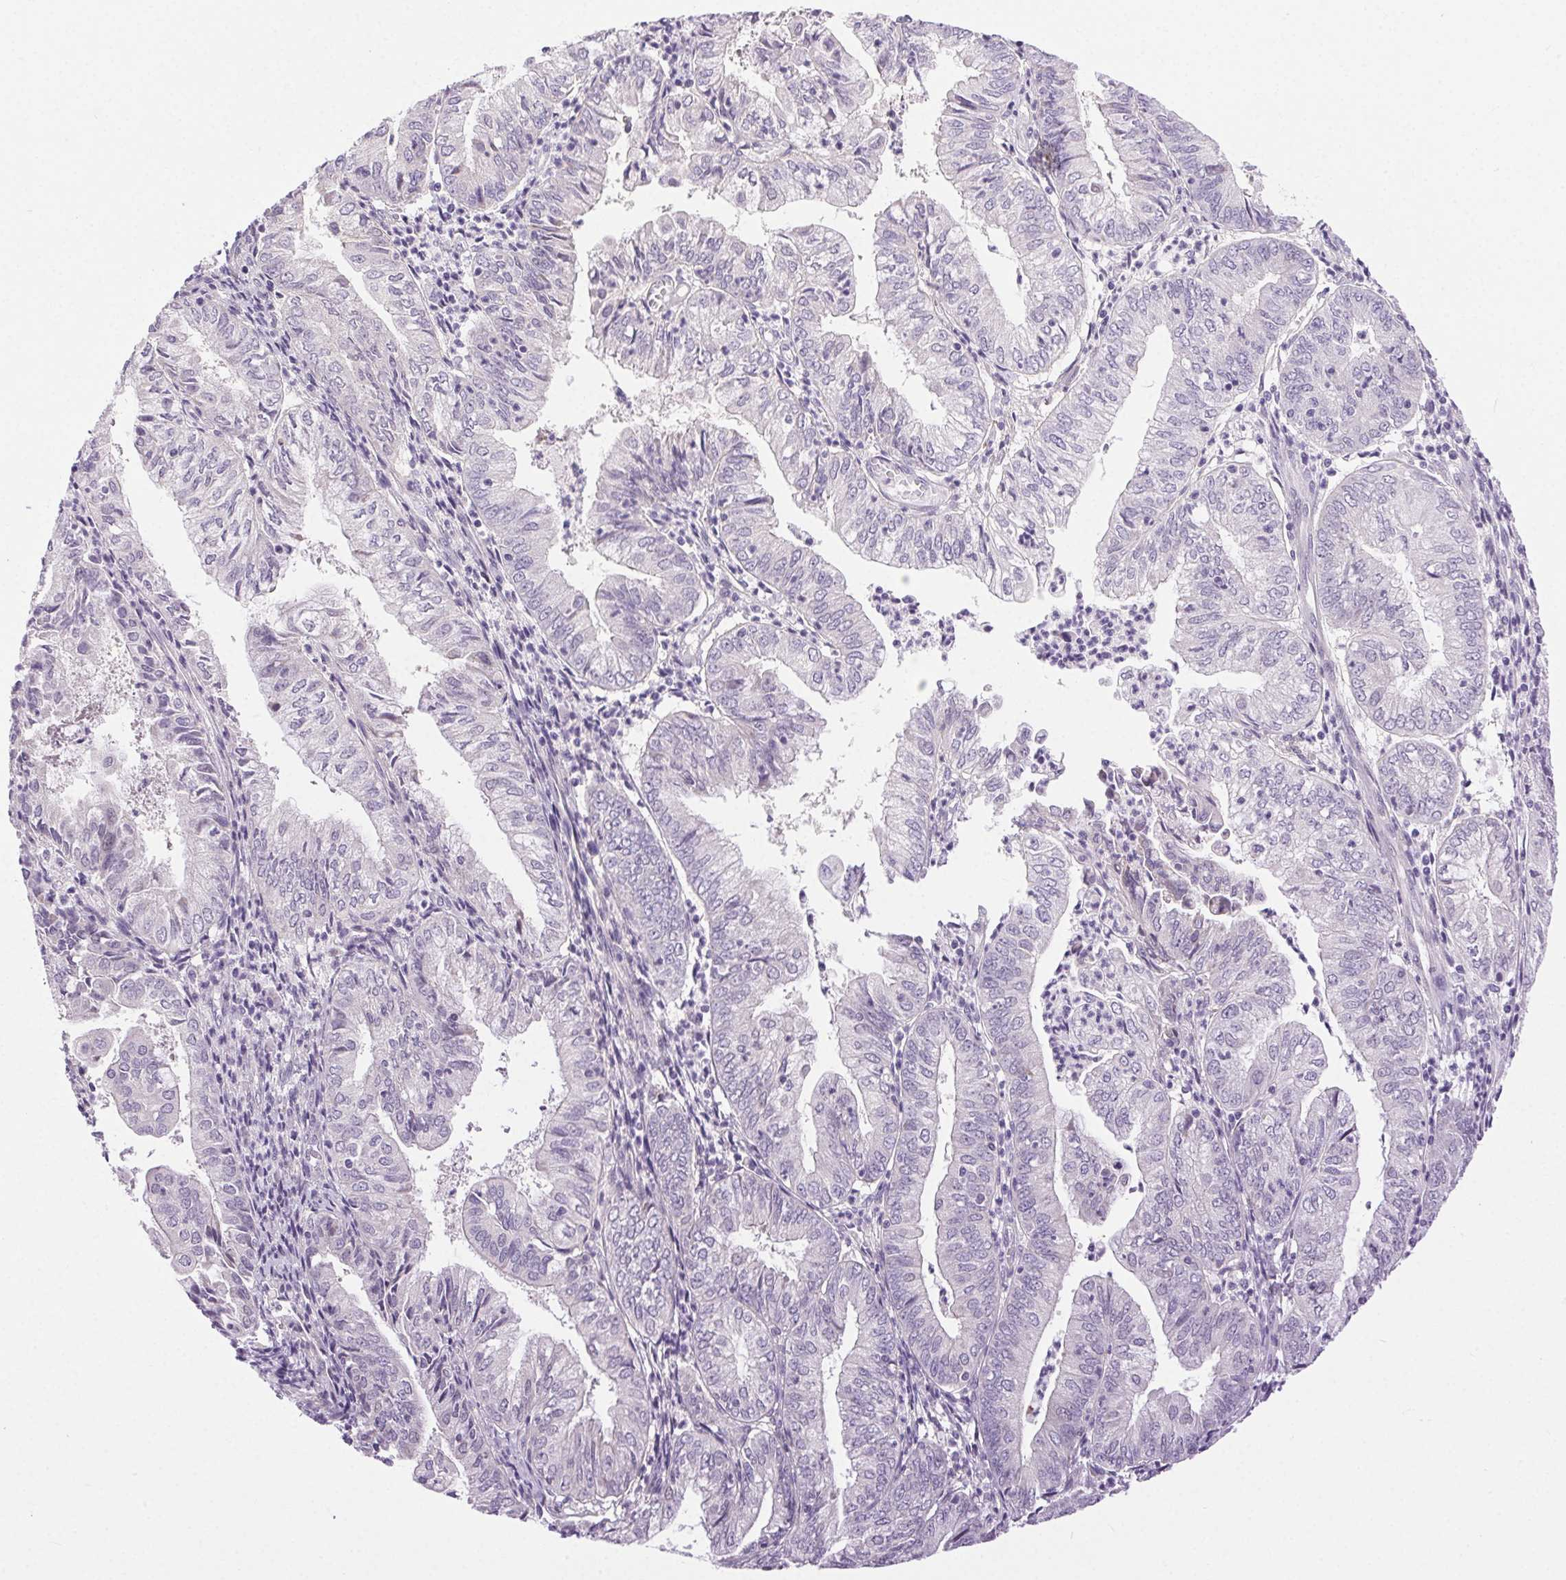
{"staining": {"intensity": "negative", "quantity": "none", "location": "none"}, "tissue": "endometrial cancer", "cell_type": "Tumor cells", "image_type": "cancer", "snomed": [{"axis": "morphology", "description": "Adenocarcinoma, NOS"}, {"axis": "topography", "description": "Endometrium"}], "caption": "IHC image of neoplastic tissue: human endometrial adenocarcinoma stained with DAB displays no significant protein staining in tumor cells.", "gene": "SYT11", "patient": {"sex": "female", "age": 55}}